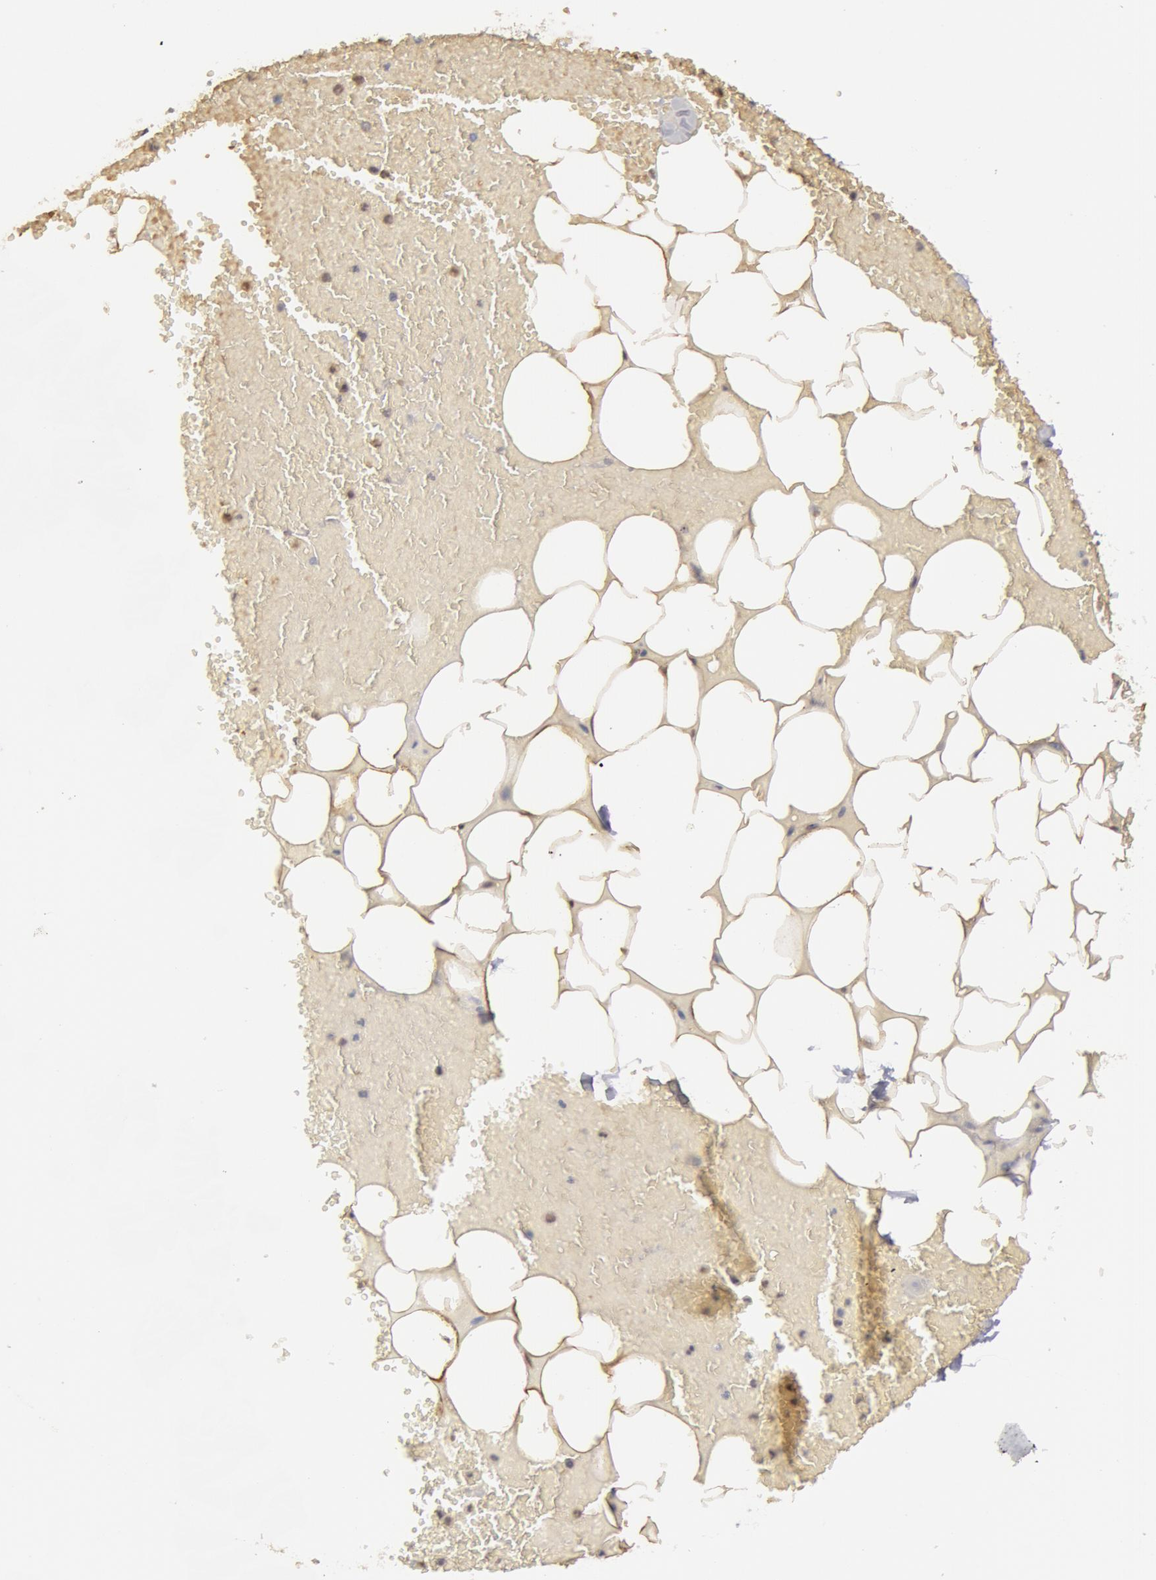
{"staining": {"intensity": "weak", "quantity": "<25%", "location": "cytoplasmic/membranous"}, "tissue": "adipose tissue", "cell_type": "Adipocytes", "image_type": "normal", "snomed": [{"axis": "morphology", "description": "Normal tissue, NOS"}, {"axis": "morphology", "description": "Inflammation, NOS"}, {"axis": "topography", "description": "Lymph node"}, {"axis": "topography", "description": "Peripheral nerve tissue"}], "caption": "Adipocytes show no significant protein staining in unremarkable adipose tissue. (DAB immunohistochemistry (IHC) with hematoxylin counter stain).", "gene": "CAT", "patient": {"sex": "male", "age": 52}}